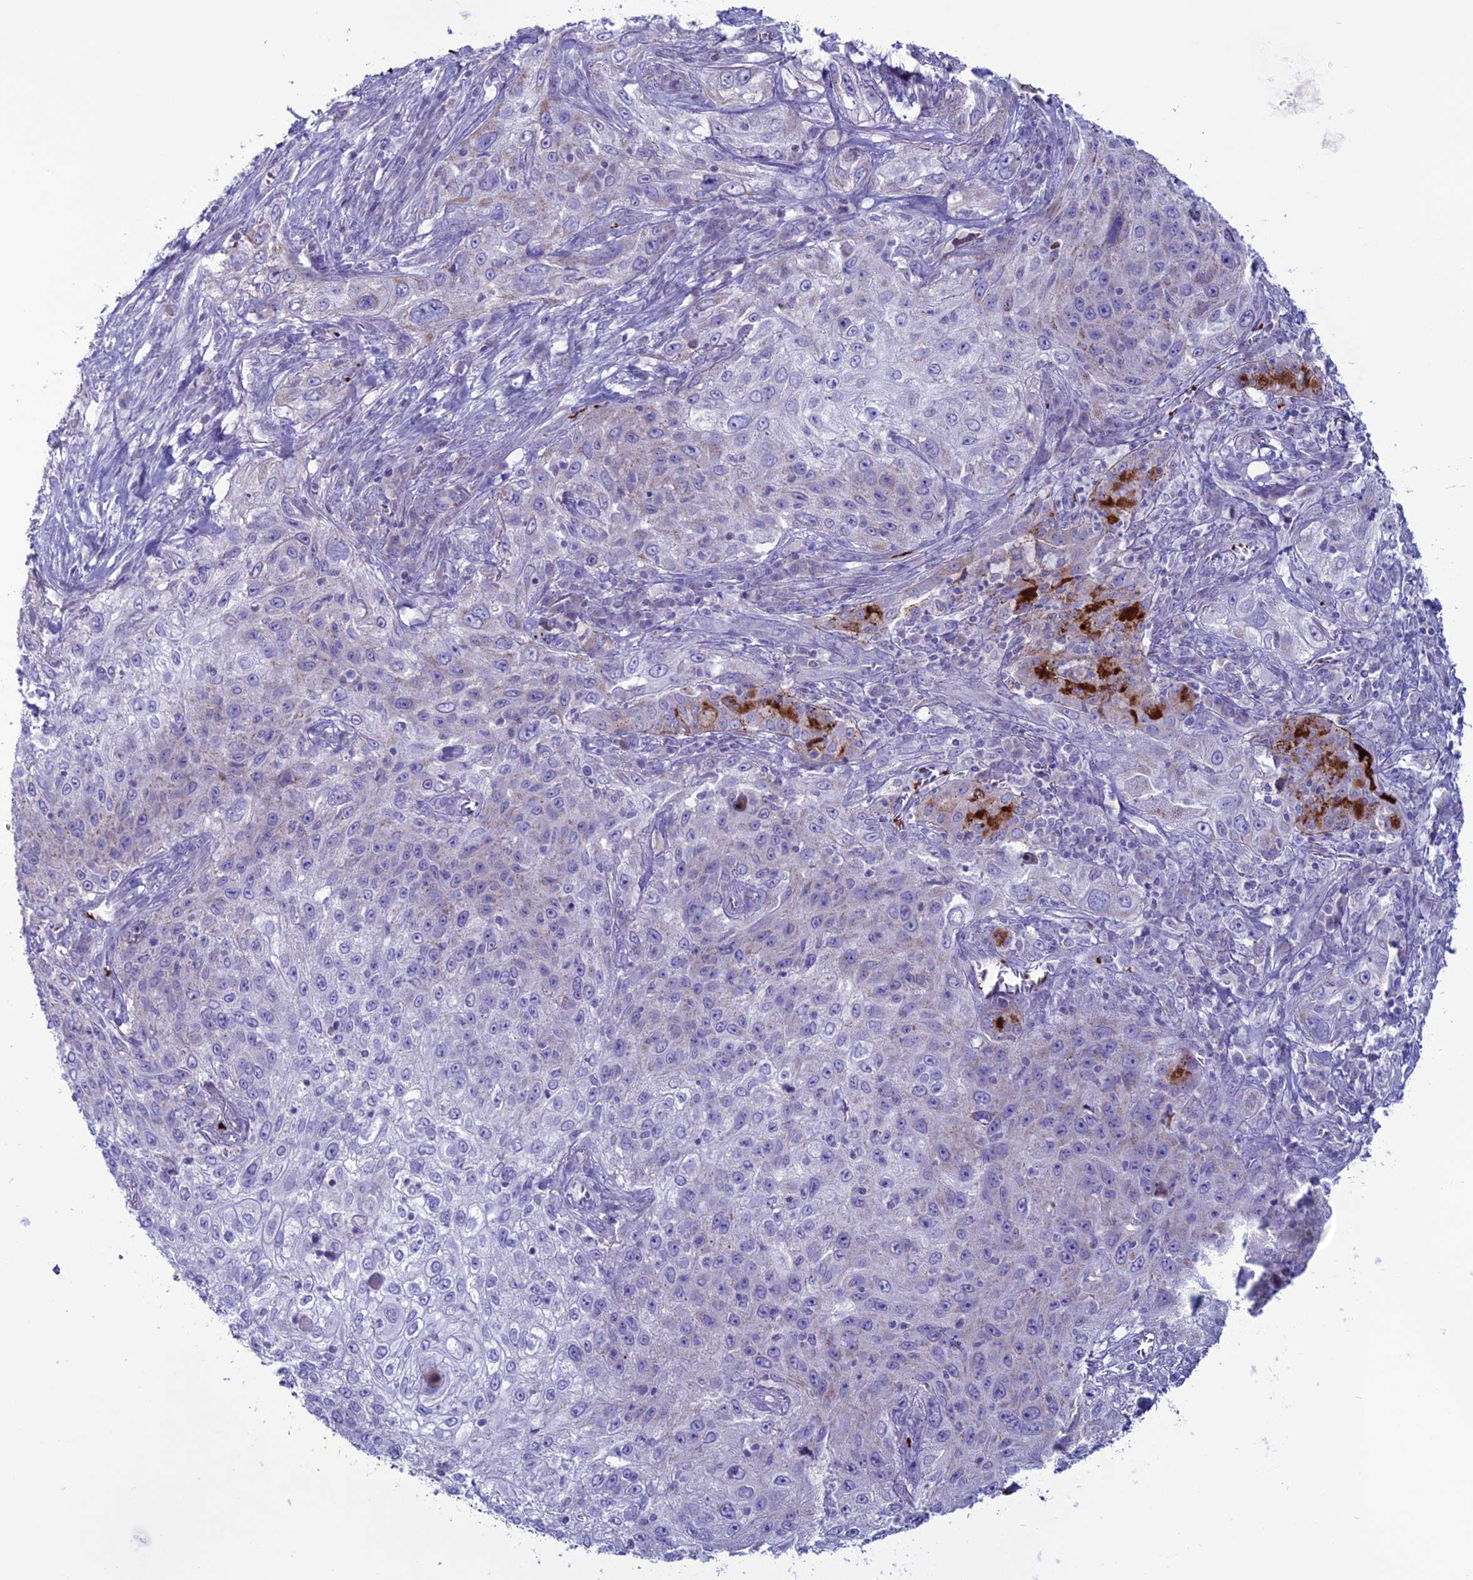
{"staining": {"intensity": "negative", "quantity": "none", "location": "none"}, "tissue": "lung cancer", "cell_type": "Tumor cells", "image_type": "cancer", "snomed": [{"axis": "morphology", "description": "Squamous cell carcinoma, NOS"}, {"axis": "topography", "description": "Lung"}], "caption": "Immunohistochemistry histopathology image of neoplastic tissue: squamous cell carcinoma (lung) stained with DAB (3,3'-diaminobenzidine) reveals no significant protein expression in tumor cells.", "gene": "C21orf140", "patient": {"sex": "female", "age": 69}}